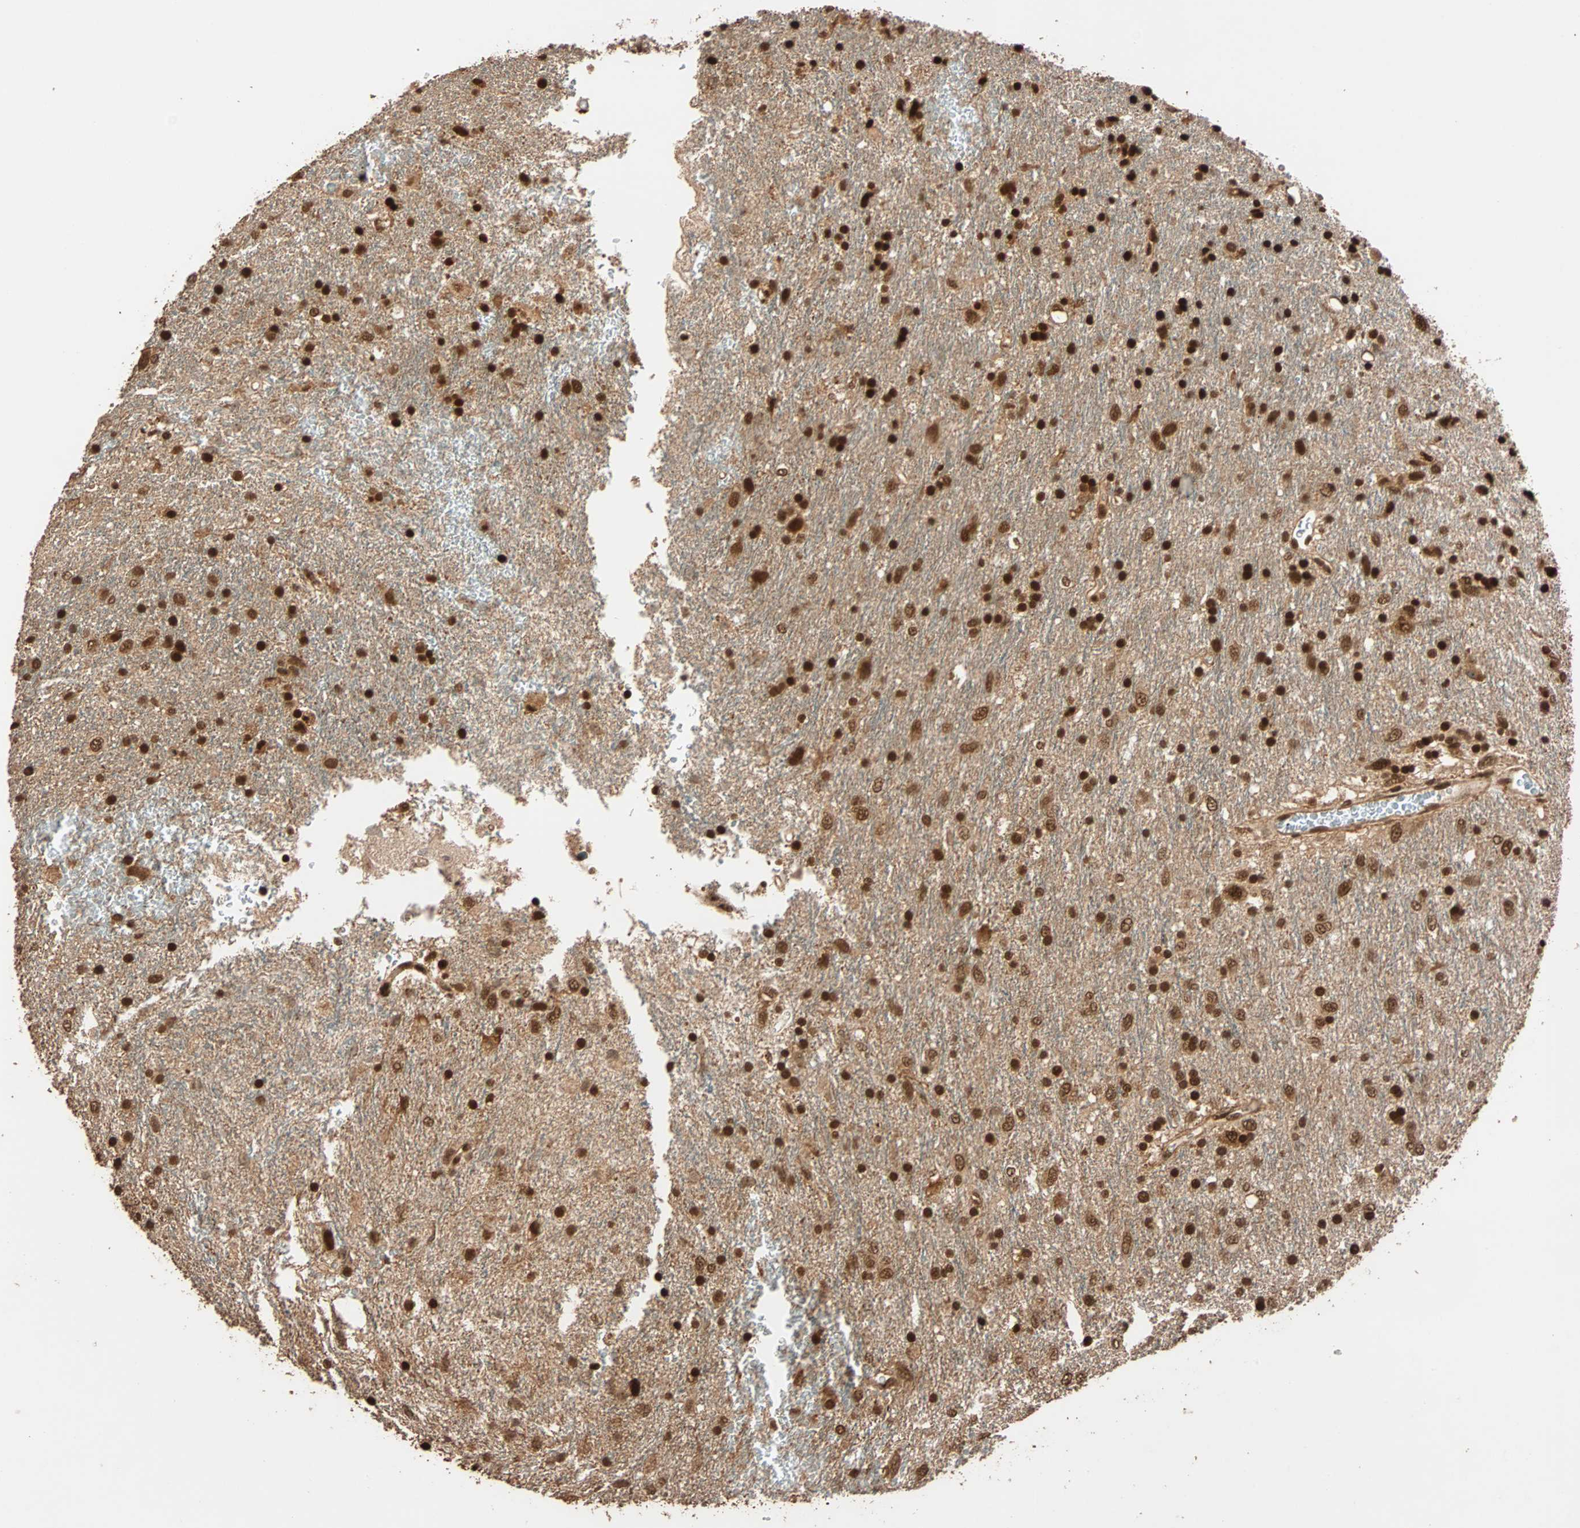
{"staining": {"intensity": "strong", "quantity": ">75%", "location": "nuclear"}, "tissue": "glioma", "cell_type": "Tumor cells", "image_type": "cancer", "snomed": [{"axis": "morphology", "description": "Glioma, malignant, Low grade"}, {"axis": "topography", "description": "Brain"}], "caption": "Tumor cells reveal strong nuclear staining in approximately >75% of cells in malignant low-grade glioma. Using DAB (brown) and hematoxylin (blue) stains, captured at high magnification using brightfield microscopy.", "gene": "ALKBH5", "patient": {"sex": "male", "age": 77}}